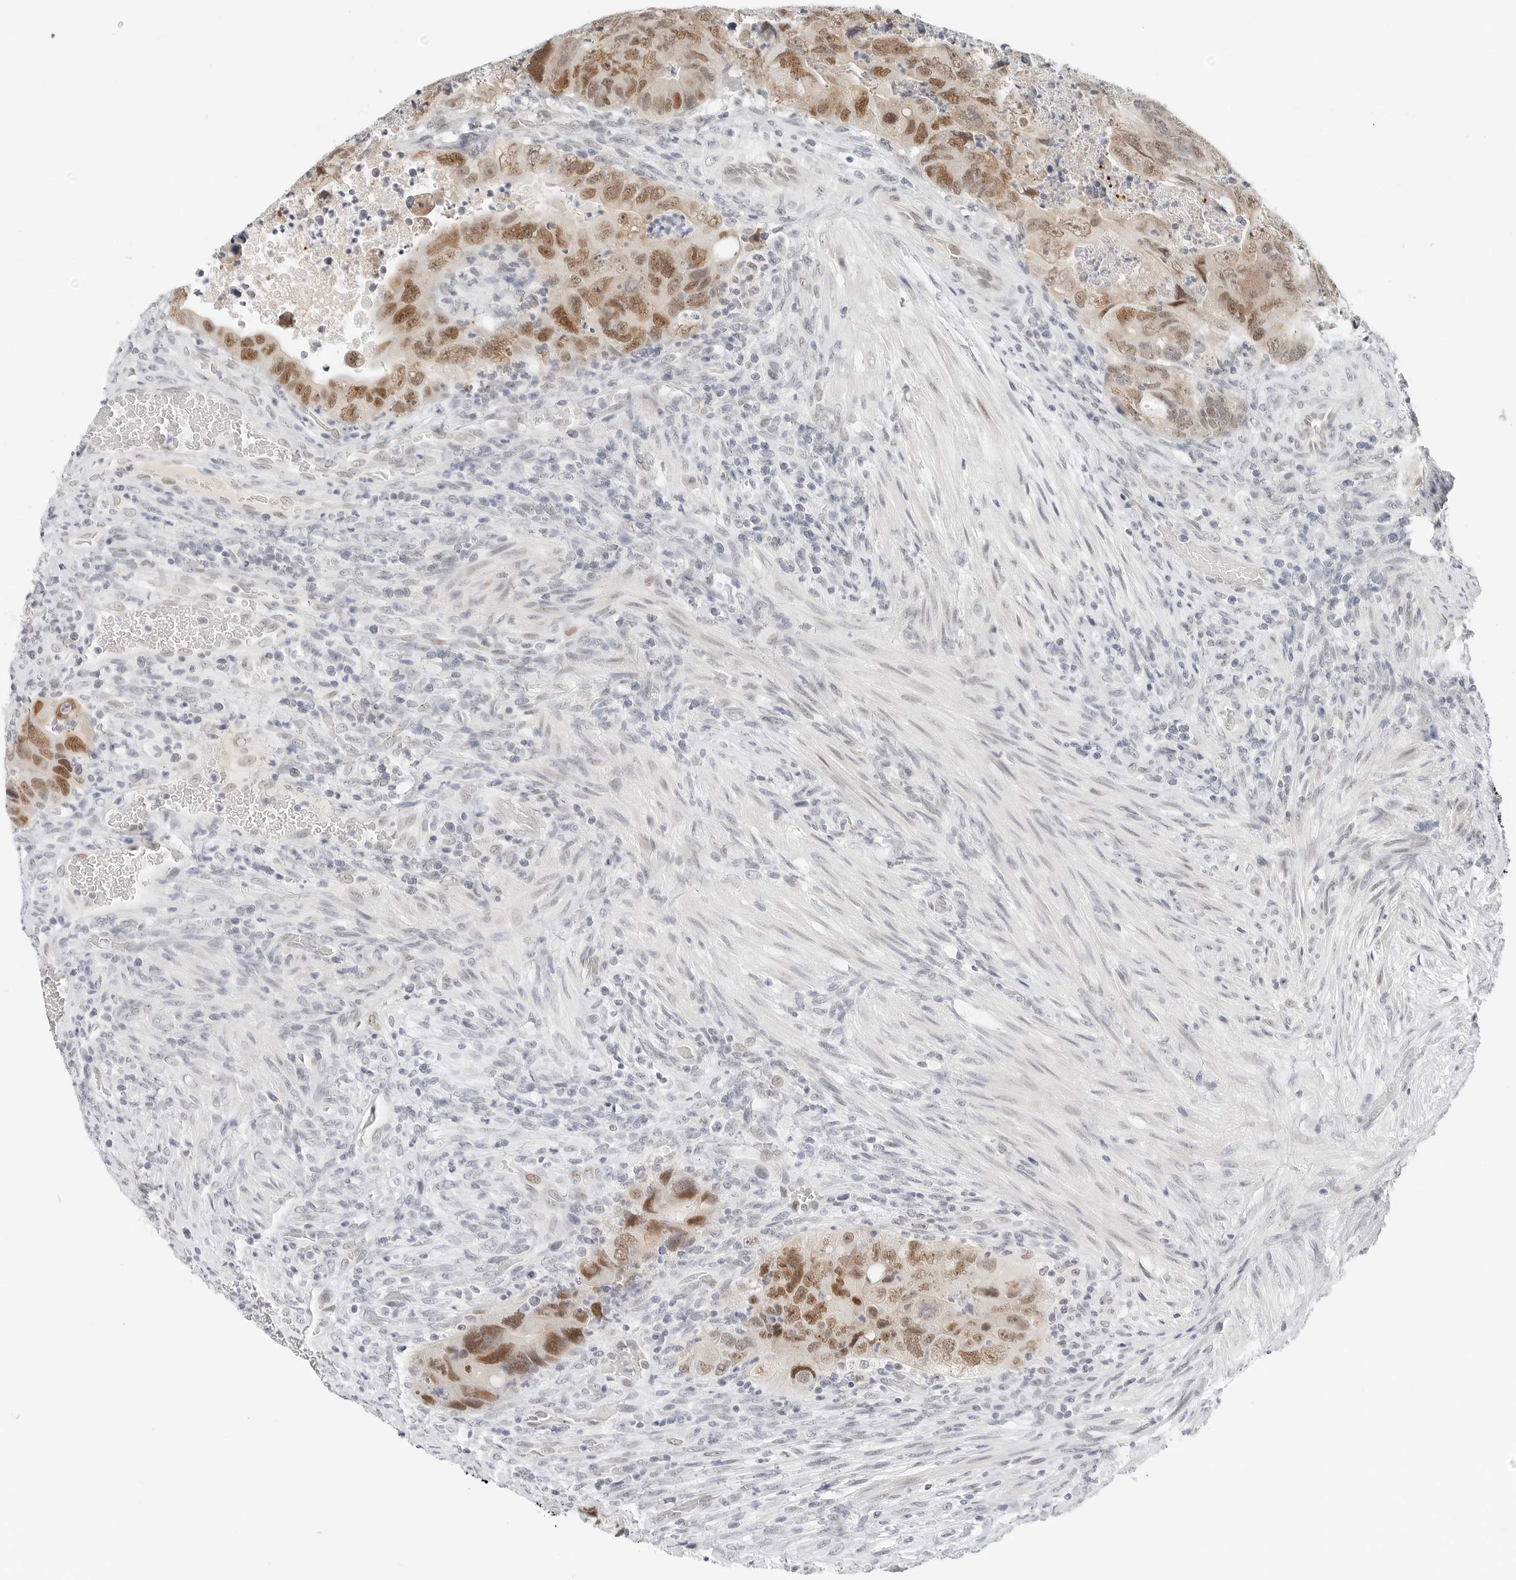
{"staining": {"intensity": "moderate", "quantity": ">75%", "location": "nuclear"}, "tissue": "colorectal cancer", "cell_type": "Tumor cells", "image_type": "cancer", "snomed": [{"axis": "morphology", "description": "Adenocarcinoma, NOS"}, {"axis": "topography", "description": "Rectum"}], "caption": "Immunohistochemistry (IHC) photomicrograph of adenocarcinoma (colorectal) stained for a protein (brown), which shows medium levels of moderate nuclear staining in approximately >75% of tumor cells.", "gene": "TSEN2", "patient": {"sex": "male", "age": 63}}